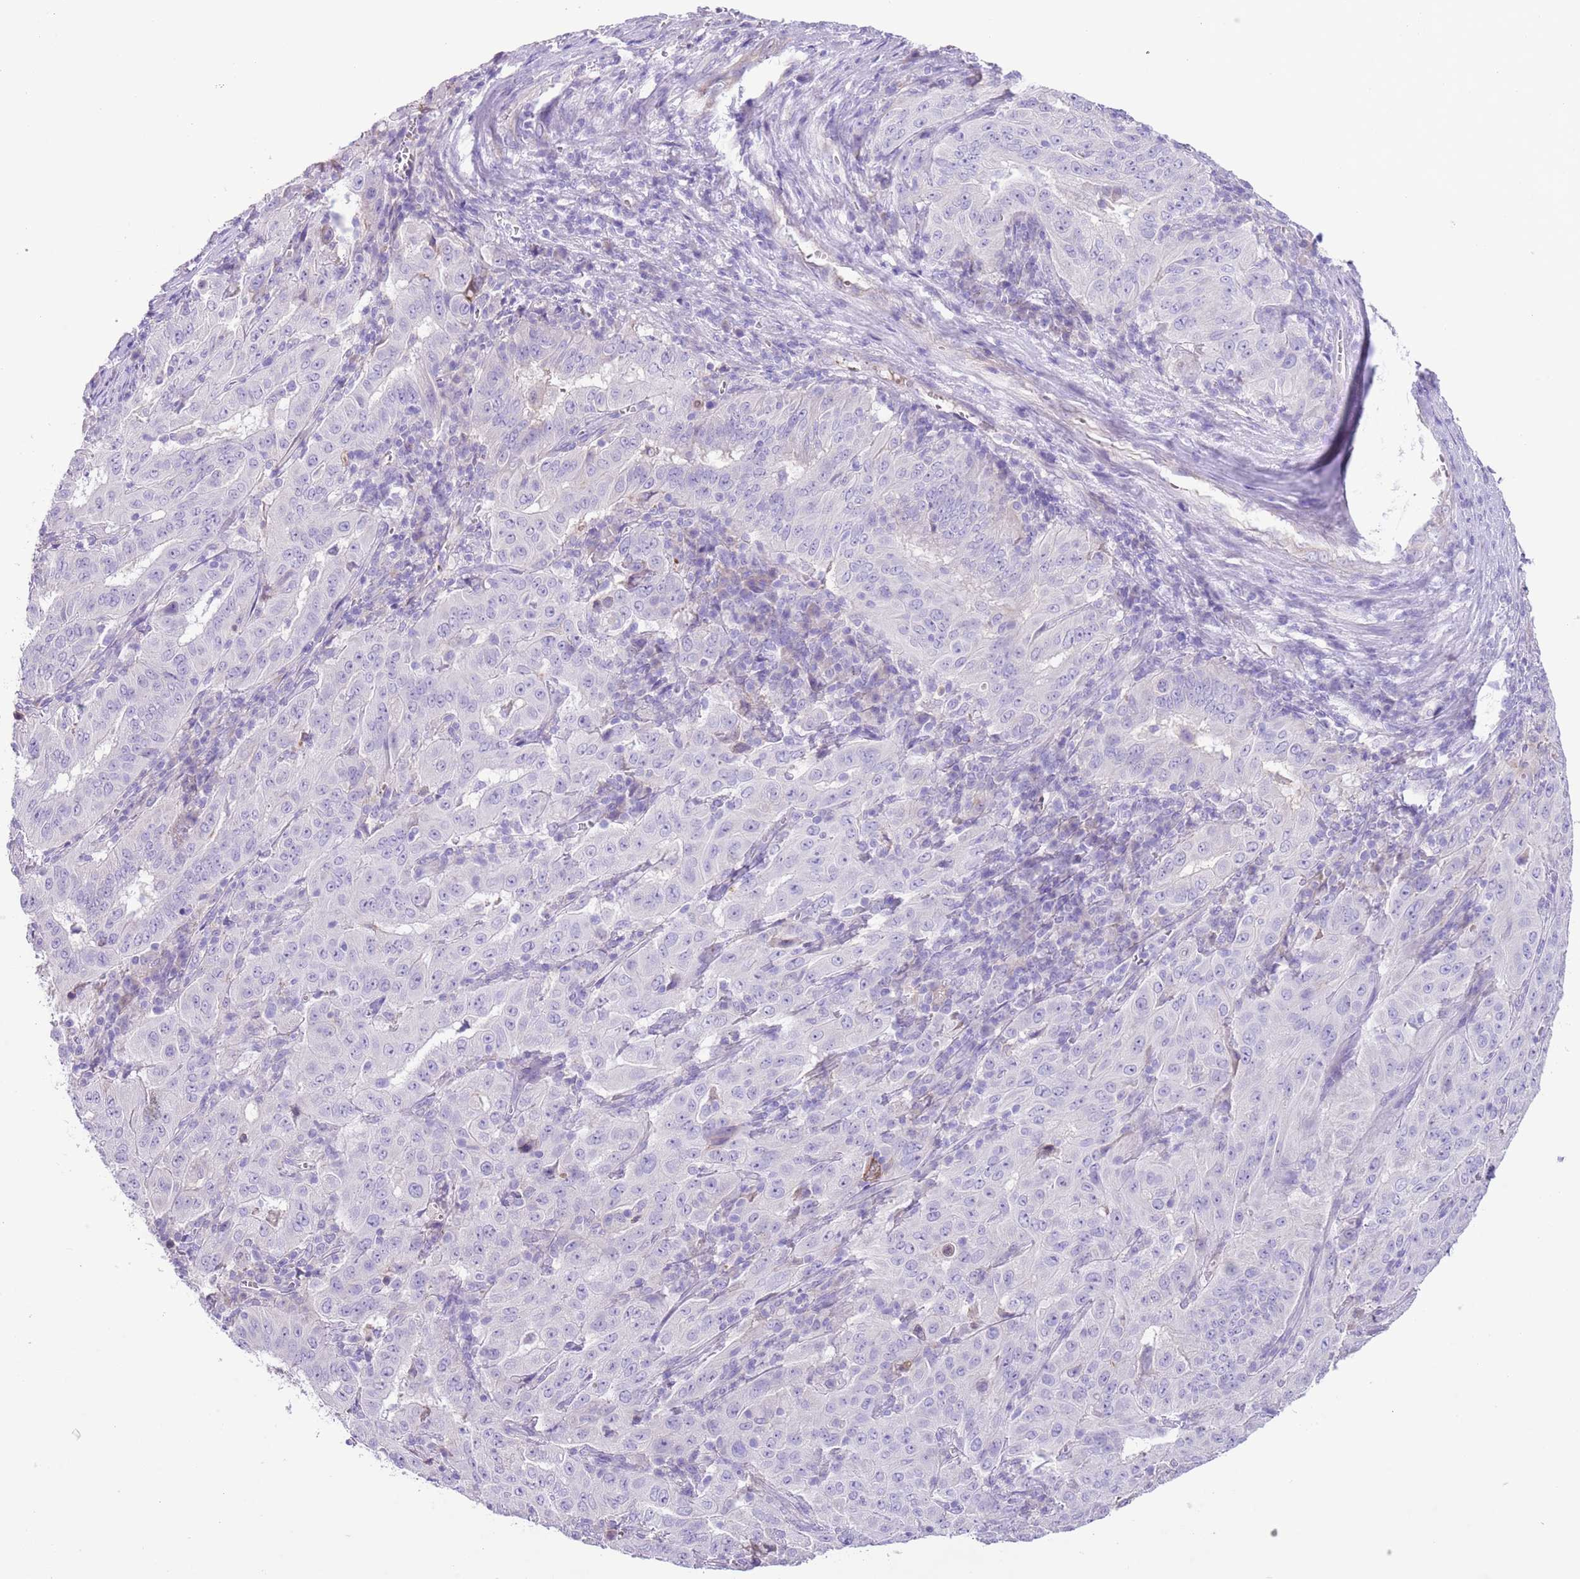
{"staining": {"intensity": "negative", "quantity": "none", "location": "none"}, "tissue": "pancreatic cancer", "cell_type": "Tumor cells", "image_type": "cancer", "snomed": [{"axis": "morphology", "description": "Adenocarcinoma, NOS"}, {"axis": "topography", "description": "Pancreas"}], "caption": "IHC of human pancreatic cancer displays no staining in tumor cells.", "gene": "IGF1", "patient": {"sex": "male", "age": 63}}